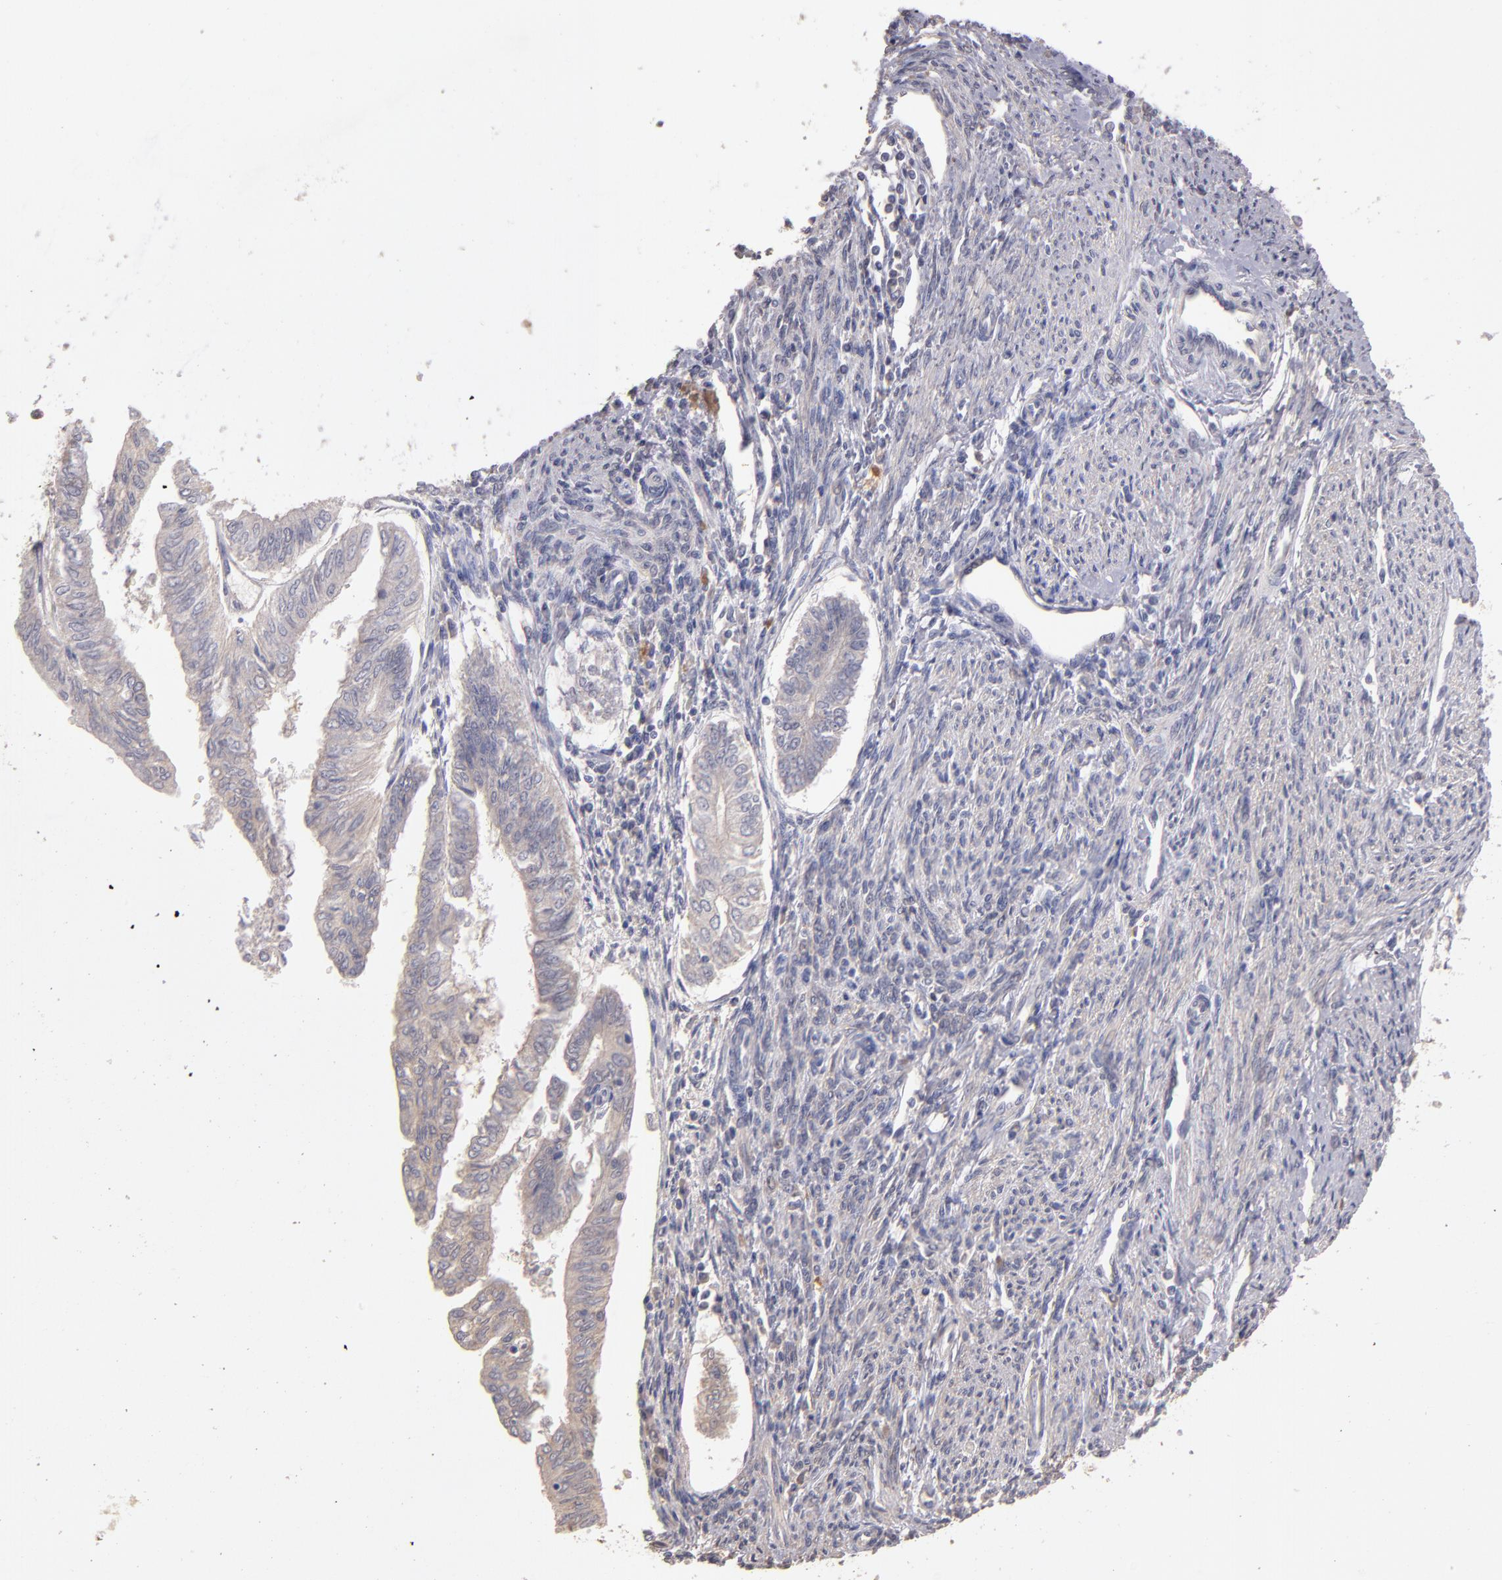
{"staining": {"intensity": "negative", "quantity": "none", "location": "none"}, "tissue": "endometrial cancer", "cell_type": "Tumor cells", "image_type": "cancer", "snomed": [{"axis": "morphology", "description": "Adenocarcinoma, NOS"}, {"axis": "topography", "description": "Endometrium"}], "caption": "An image of human adenocarcinoma (endometrial) is negative for staining in tumor cells.", "gene": "GNAZ", "patient": {"sex": "female", "age": 66}}